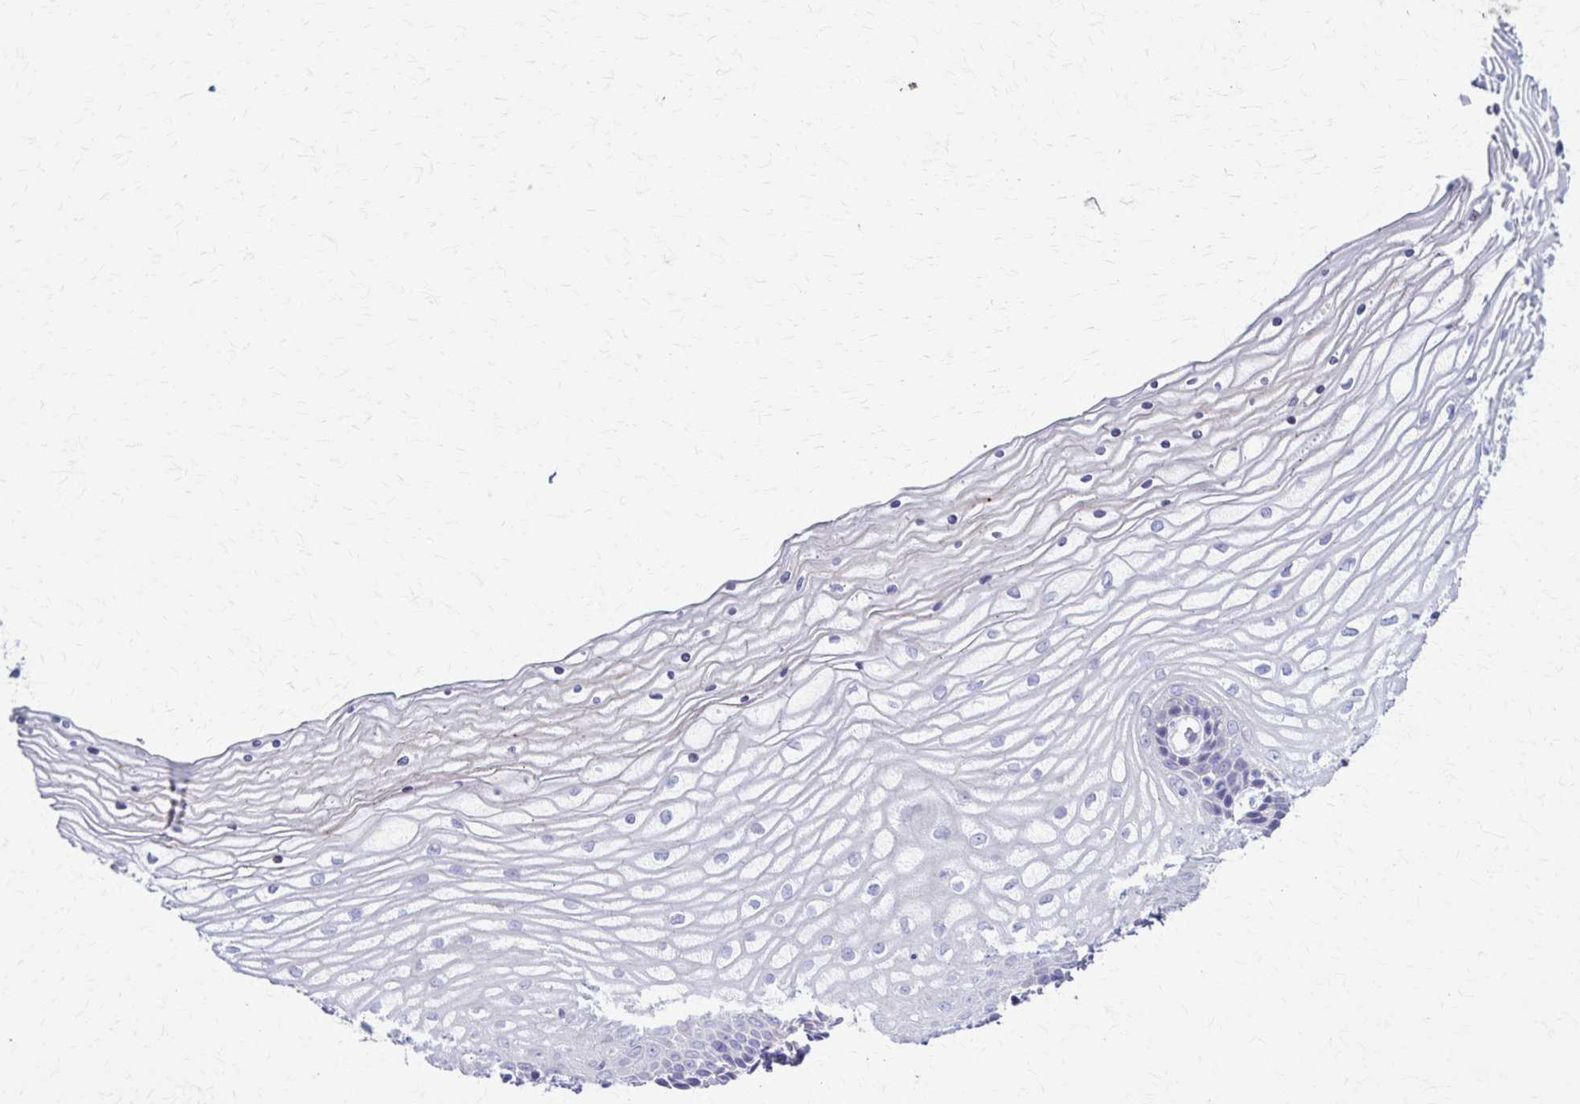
{"staining": {"intensity": "negative", "quantity": "none", "location": "none"}, "tissue": "vagina", "cell_type": "Squamous epithelial cells", "image_type": "normal", "snomed": [{"axis": "morphology", "description": "Normal tissue, NOS"}, {"axis": "topography", "description": "Vagina"}], "caption": "Squamous epithelial cells show no significant positivity in unremarkable vagina.", "gene": "TMEM60", "patient": {"sex": "female", "age": 45}}